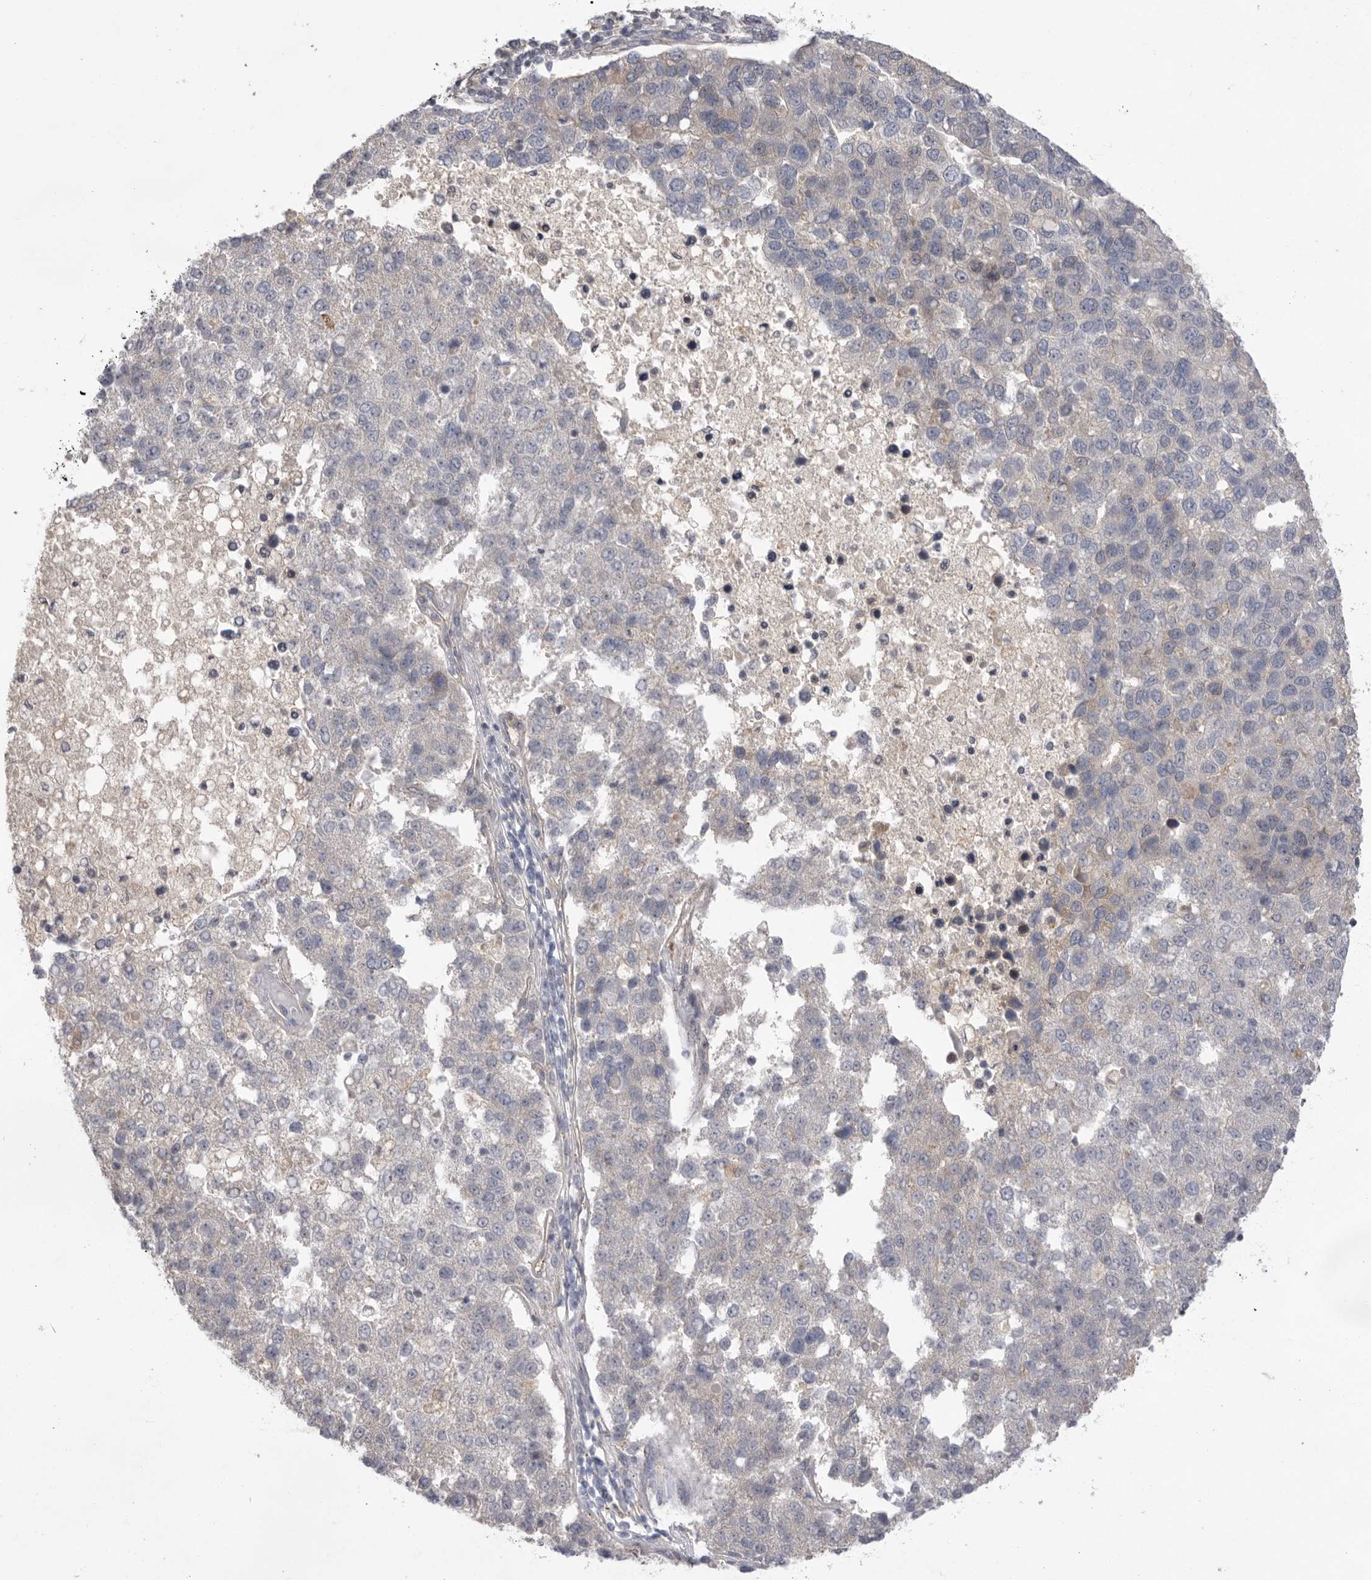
{"staining": {"intensity": "negative", "quantity": "none", "location": "none"}, "tissue": "pancreatic cancer", "cell_type": "Tumor cells", "image_type": "cancer", "snomed": [{"axis": "morphology", "description": "Adenocarcinoma, NOS"}, {"axis": "topography", "description": "Pancreas"}], "caption": "This photomicrograph is of pancreatic cancer stained with IHC to label a protein in brown with the nuclei are counter-stained blue. There is no positivity in tumor cells. Nuclei are stained in blue.", "gene": "TLR3", "patient": {"sex": "female", "age": 61}}